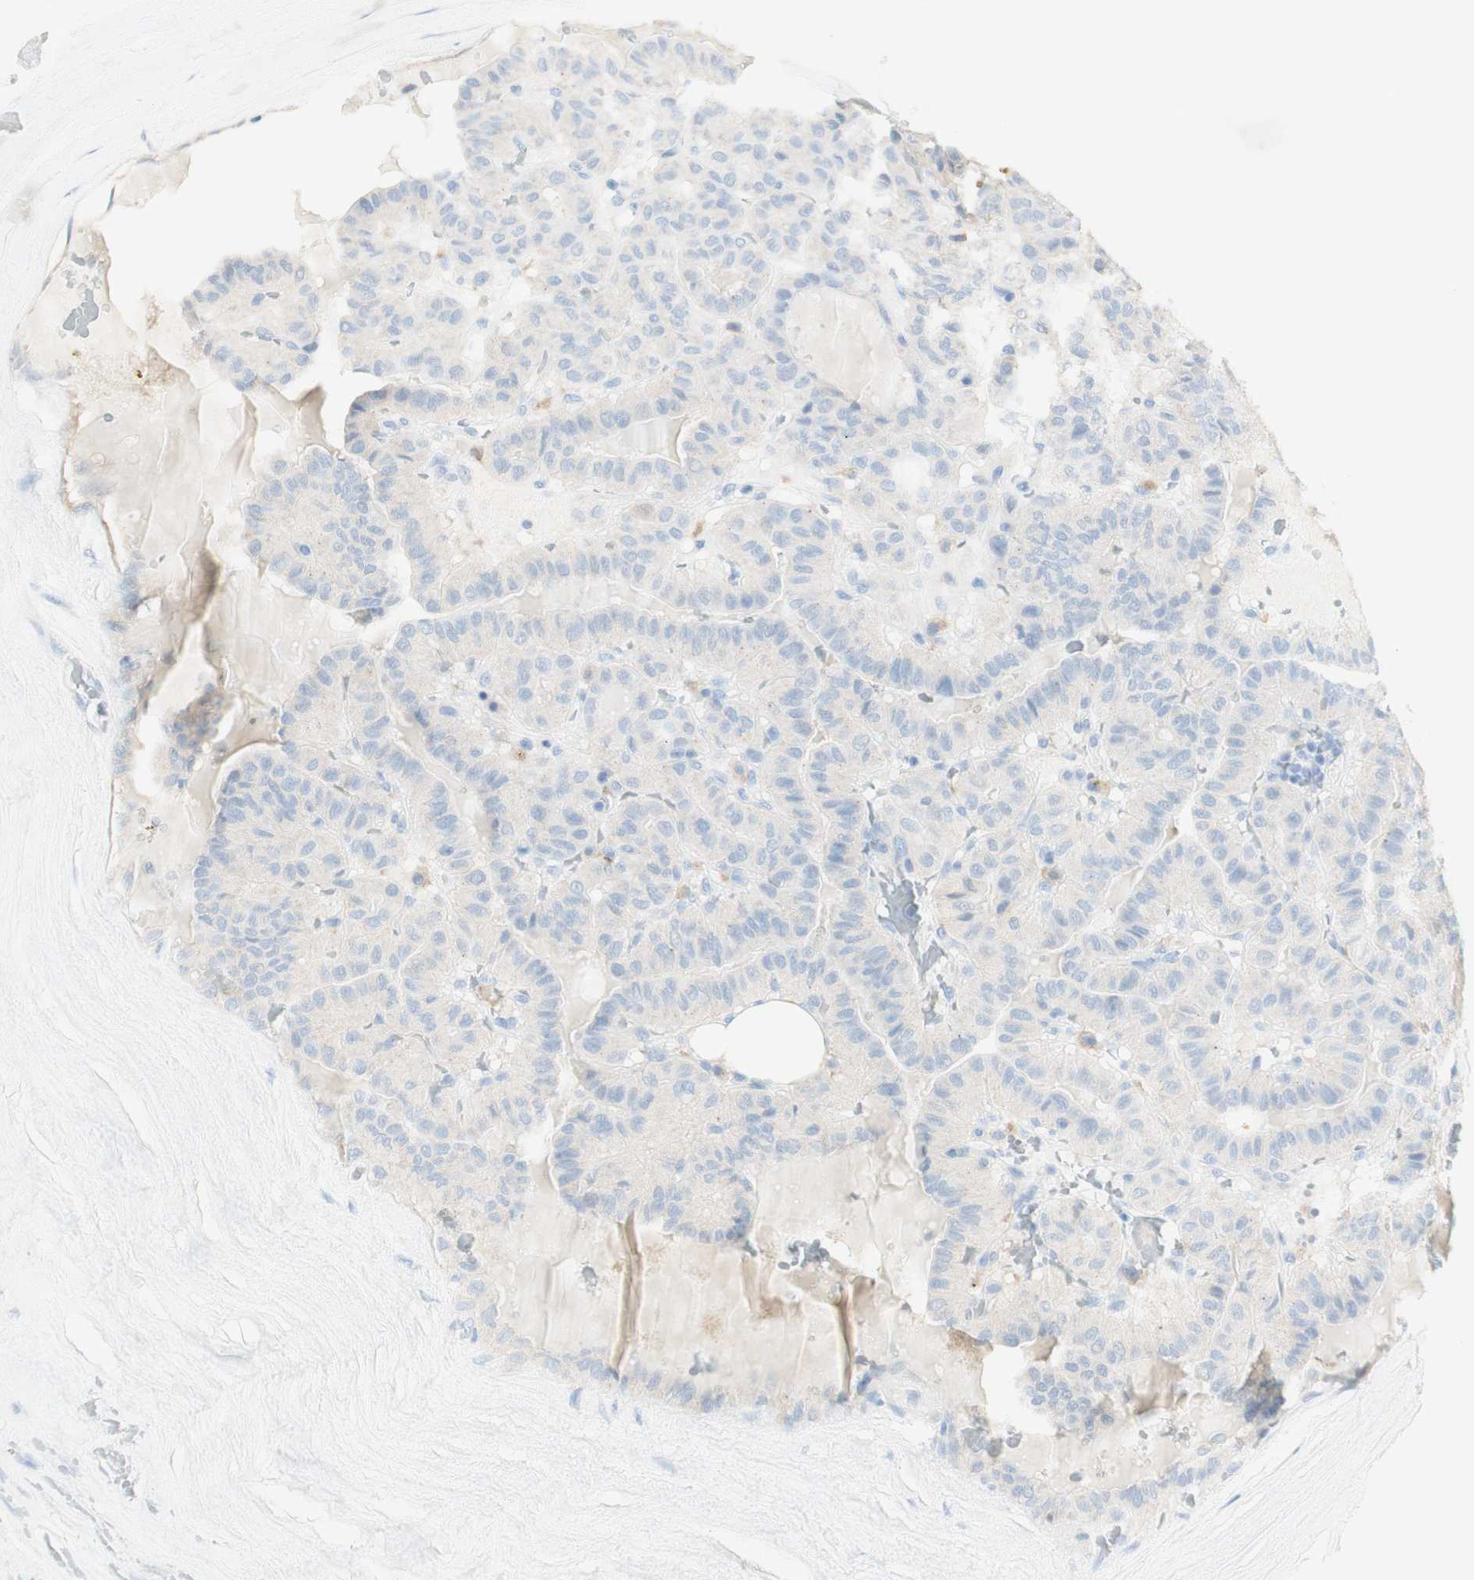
{"staining": {"intensity": "negative", "quantity": "none", "location": "none"}, "tissue": "thyroid cancer", "cell_type": "Tumor cells", "image_type": "cancer", "snomed": [{"axis": "morphology", "description": "Papillary adenocarcinoma, NOS"}, {"axis": "topography", "description": "Thyroid gland"}], "caption": "The photomicrograph displays no staining of tumor cells in thyroid cancer.", "gene": "ART3", "patient": {"sex": "male", "age": 77}}